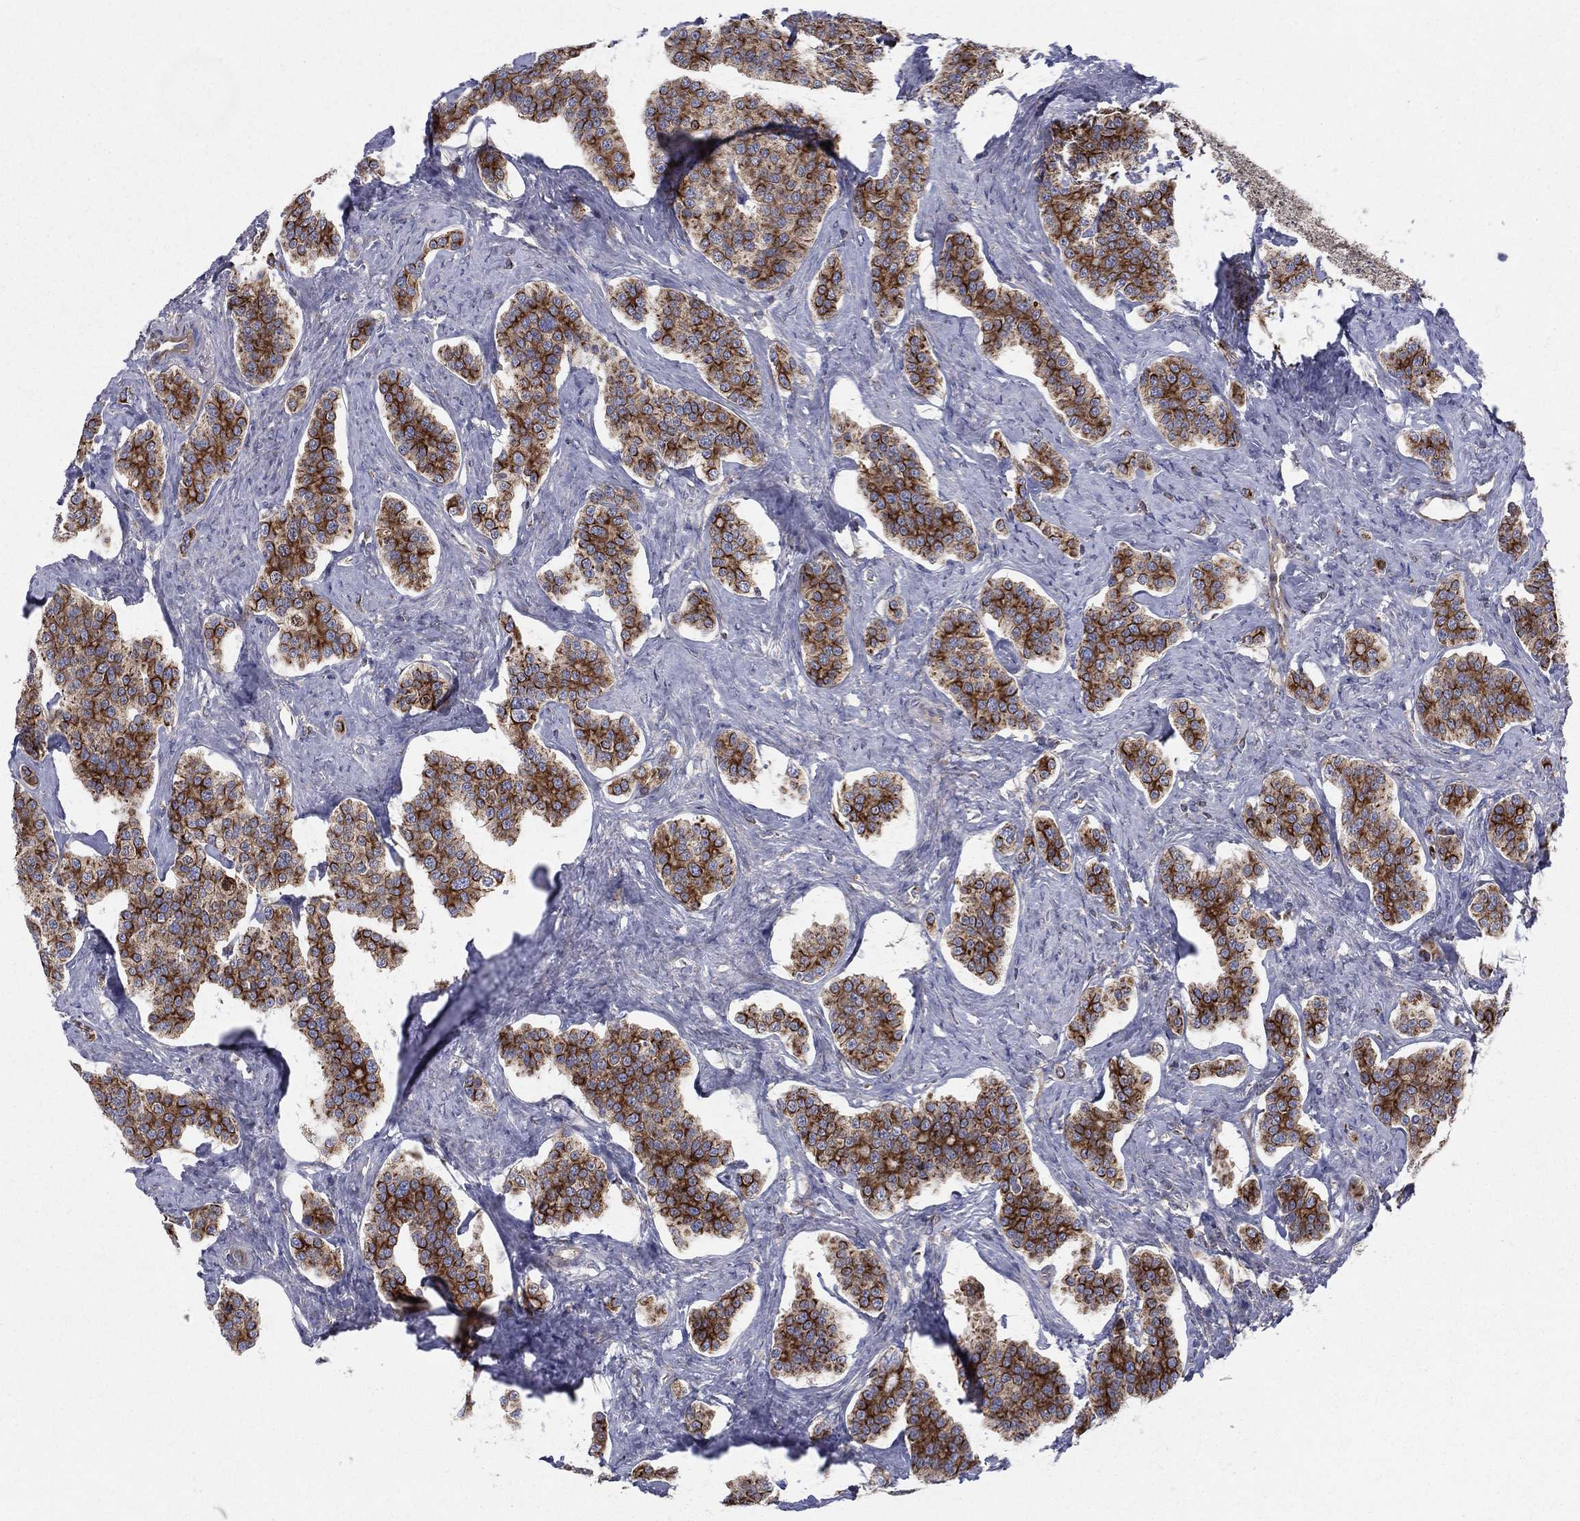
{"staining": {"intensity": "strong", "quantity": ">75%", "location": "cytoplasmic/membranous"}, "tissue": "carcinoid", "cell_type": "Tumor cells", "image_type": "cancer", "snomed": [{"axis": "morphology", "description": "Carcinoid, malignant, NOS"}, {"axis": "topography", "description": "Small intestine"}], "caption": "Brown immunohistochemical staining in human malignant carcinoid shows strong cytoplasmic/membranous expression in about >75% of tumor cells.", "gene": "MIX23", "patient": {"sex": "female", "age": 58}}